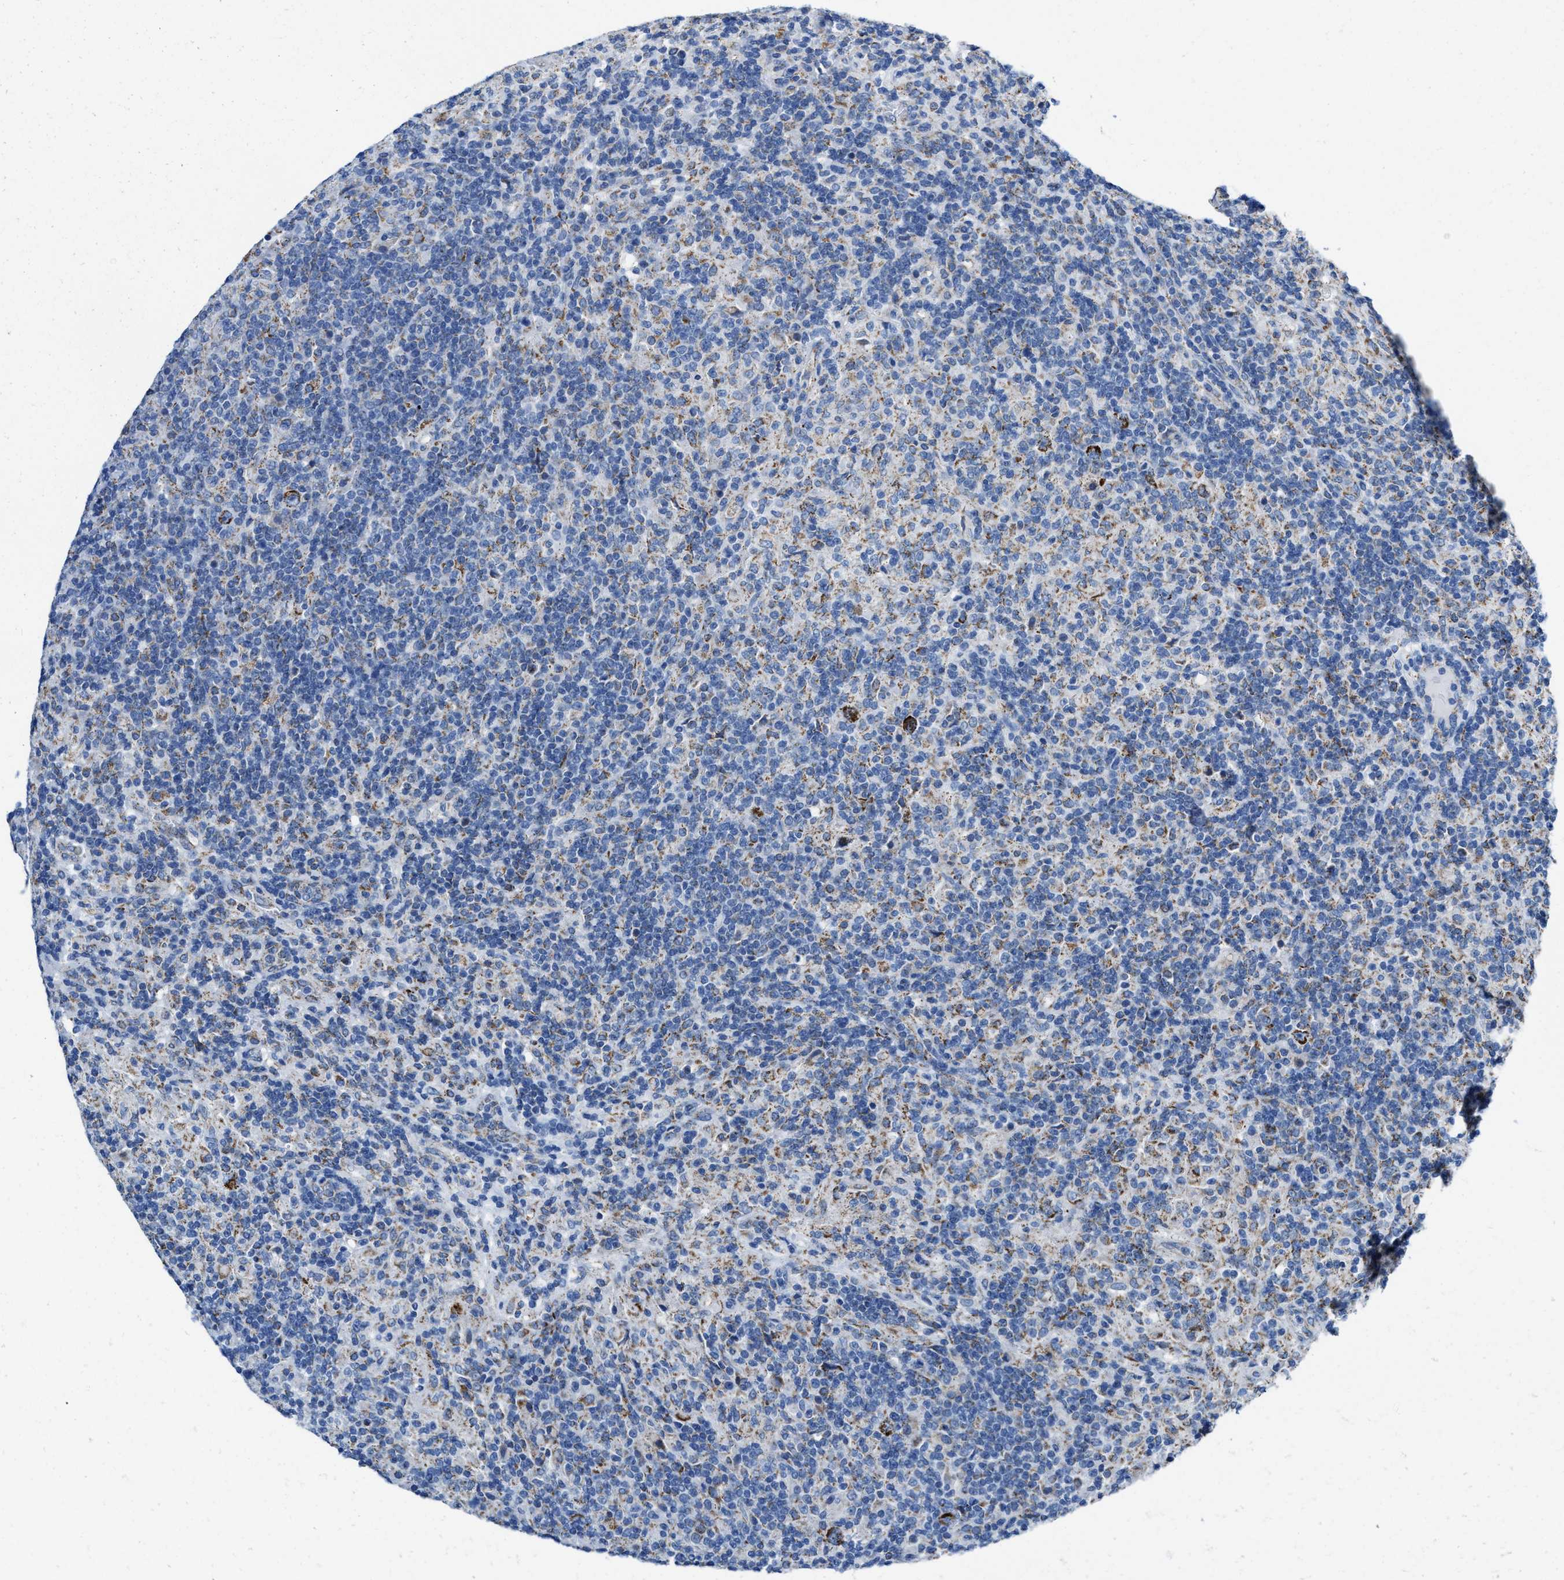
{"staining": {"intensity": "strong", "quantity": ">75%", "location": "cytoplasmic/membranous"}, "tissue": "lymphoma", "cell_type": "Tumor cells", "image_type": "cancer", "snomed": [{"axis": "morphology", "description": "Hodgkin's disease, NOS"}, {"axis": "topography", "description": "Lymph node"}], "caption": "Protein staining exhibits strong cytoplasmic/membranous staining in approximately >75% of tumor cells in lymphoma.", "gene": "ALDH1B1", "patient": {"sex": "male", "age": 70}}